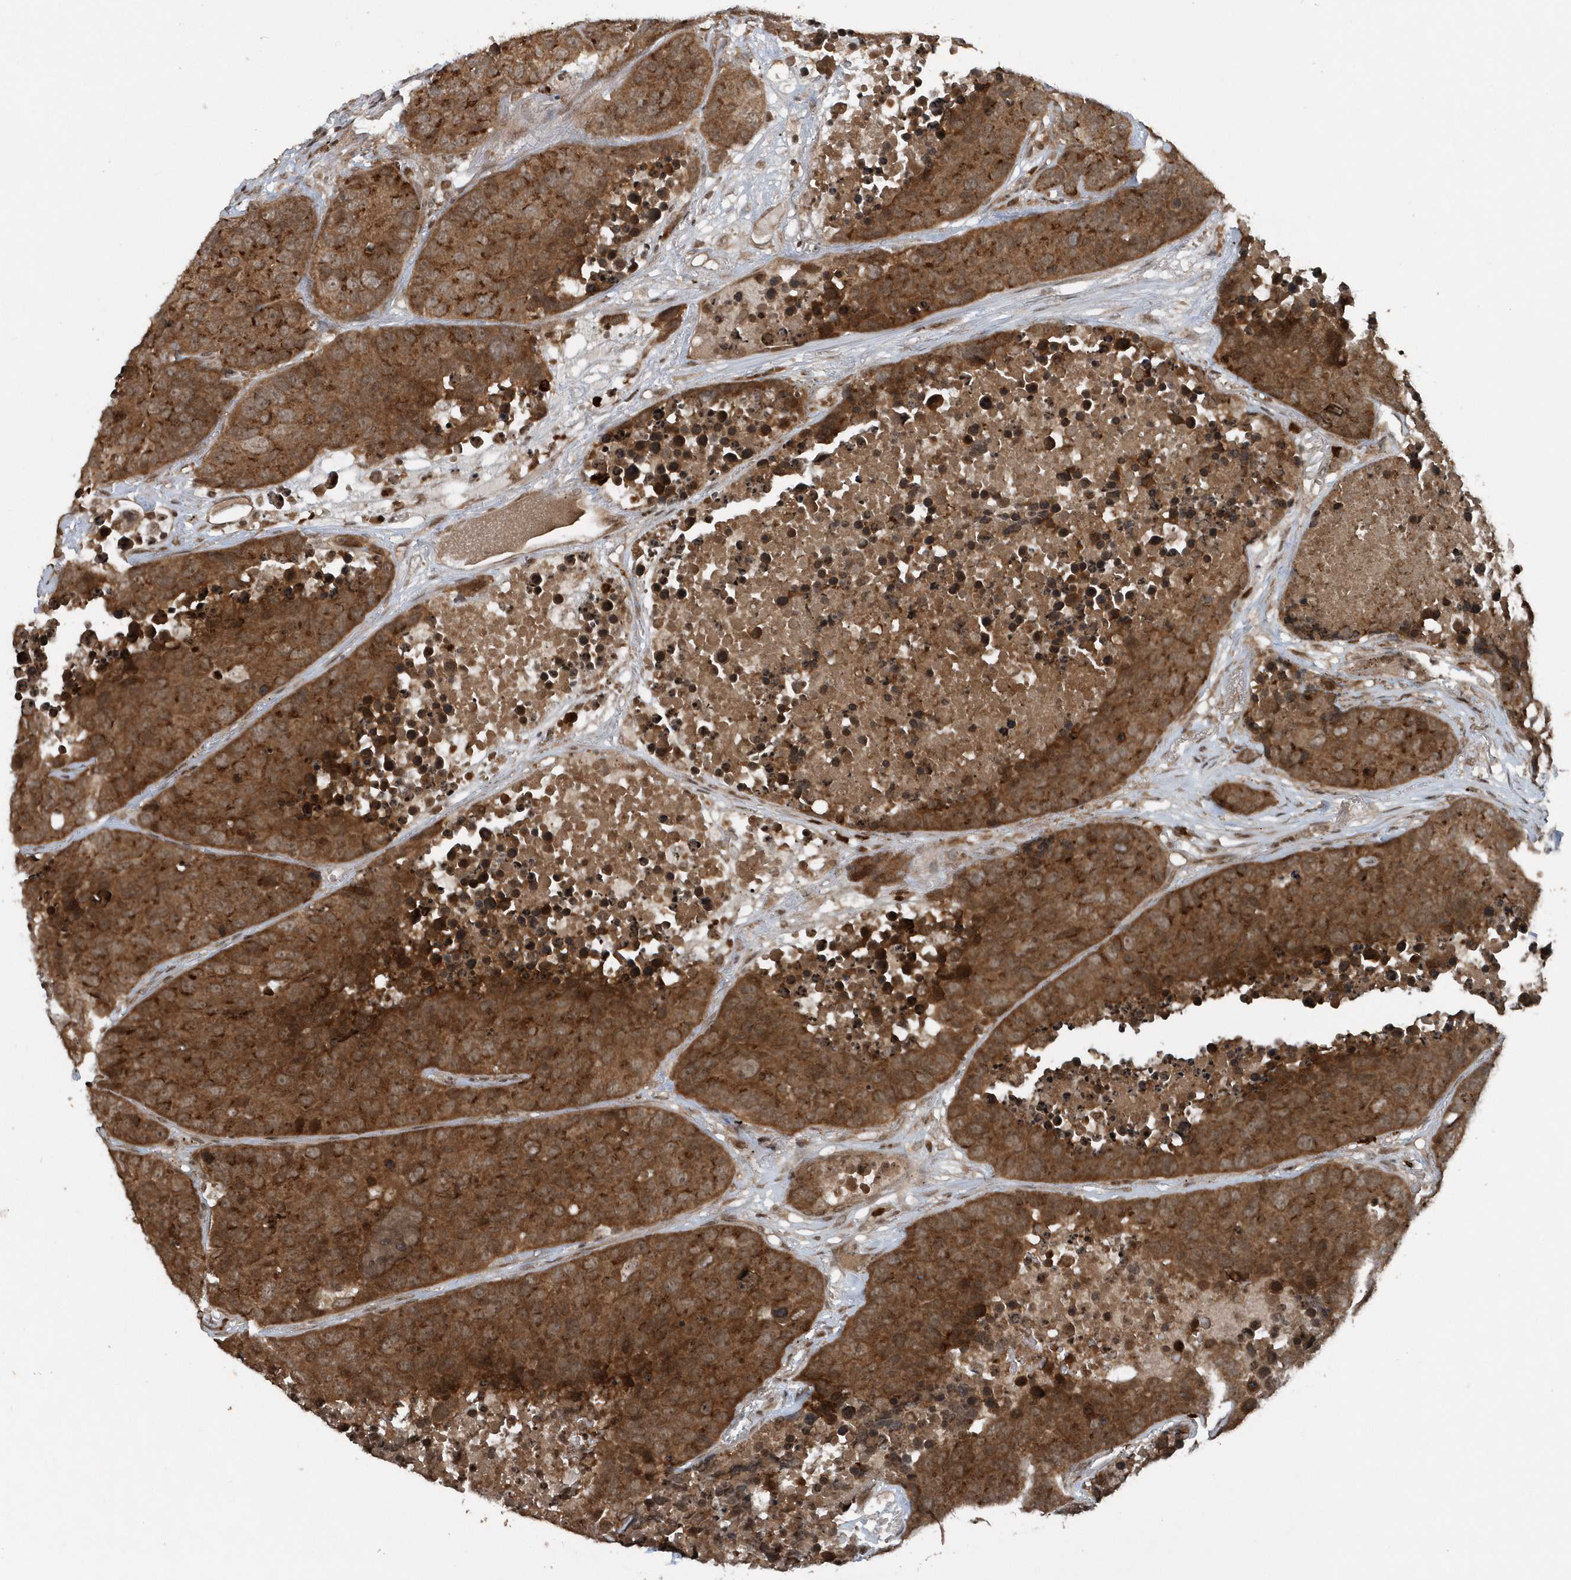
{"staining": {"intensity": "strong", "quantity": ">75%", "location": "cytoplasmic/membranous"}, "tissue": "carcinoid", "cell_type": "Tumor cells", "image_type": "cancer", "snomed": [{"axis": "morphology", "description": "Carcinoid, malignant, NOS"}, {"axis": "topography", "description": "Lung"}], "caption": "This micrograph reveals immunohistochemistry (IHC) staining of carcinoid, with high strong cytoplasmic/membranous expression in approximately >75% of tumor cells.", "gene": "EIF2B1", "patient": {"sex": "male", "age": 60}}